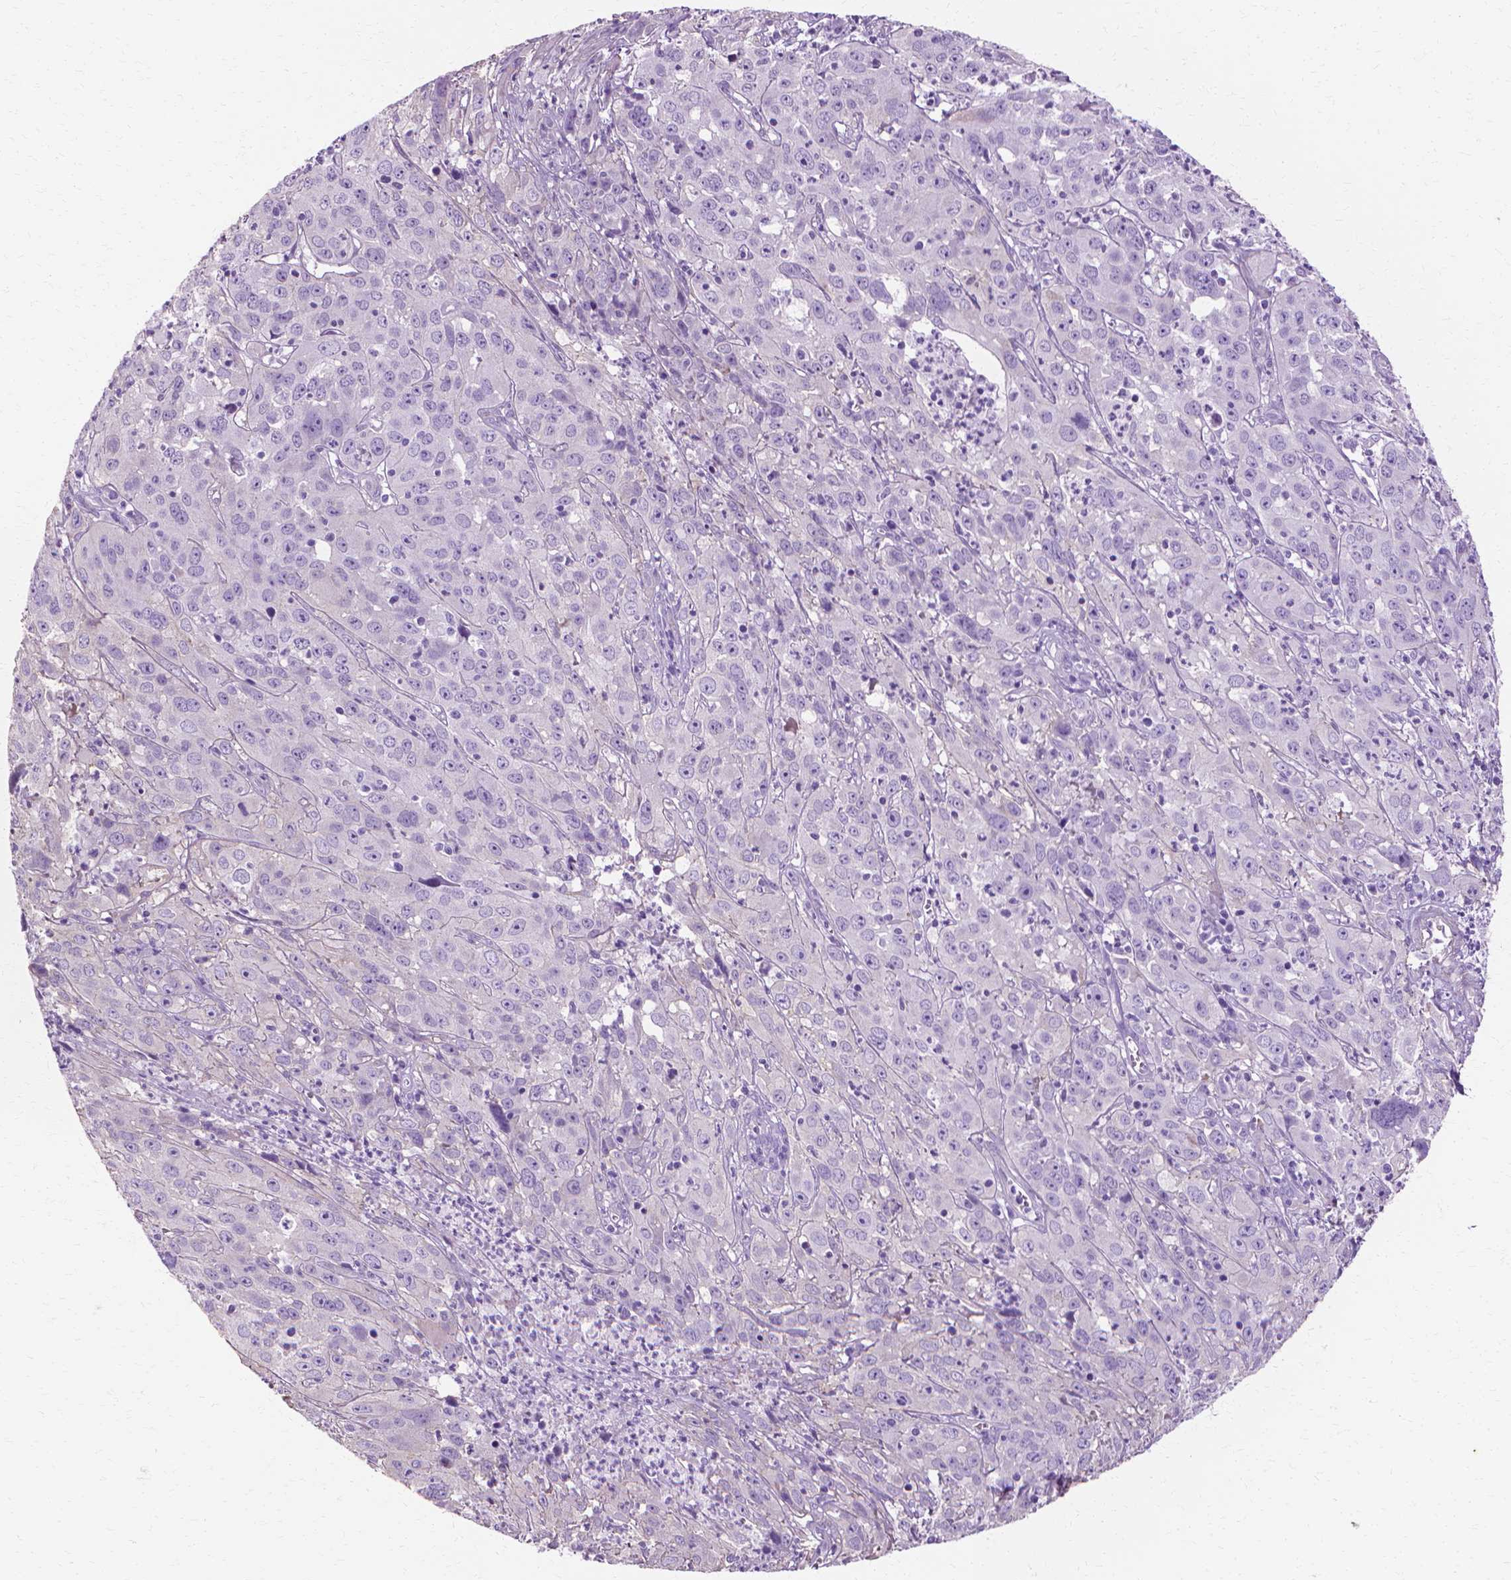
{"staining": {"intensity": "negative", "quantity": "none", "location": "none"}, "tissue": "cervical cancer", "cell_type": "Tumor cells", "image_type": "cancer", "snomed": [{"axis": "morphology", "description": "Squamous cell carcinoma, NOS"}, {"axis": "topography", "description": "Cervix"}], "caption": "A micrograph of human squamous cell carcinoma (cervical) is negative for staining in tumor cells. (DAB (3,3'-diaminobenzidine) immunohistochemistry (IHC) with hematoxylin counter stain).", "gene": "CFAP157", "patient": {"sex": "female", "age": 32}}